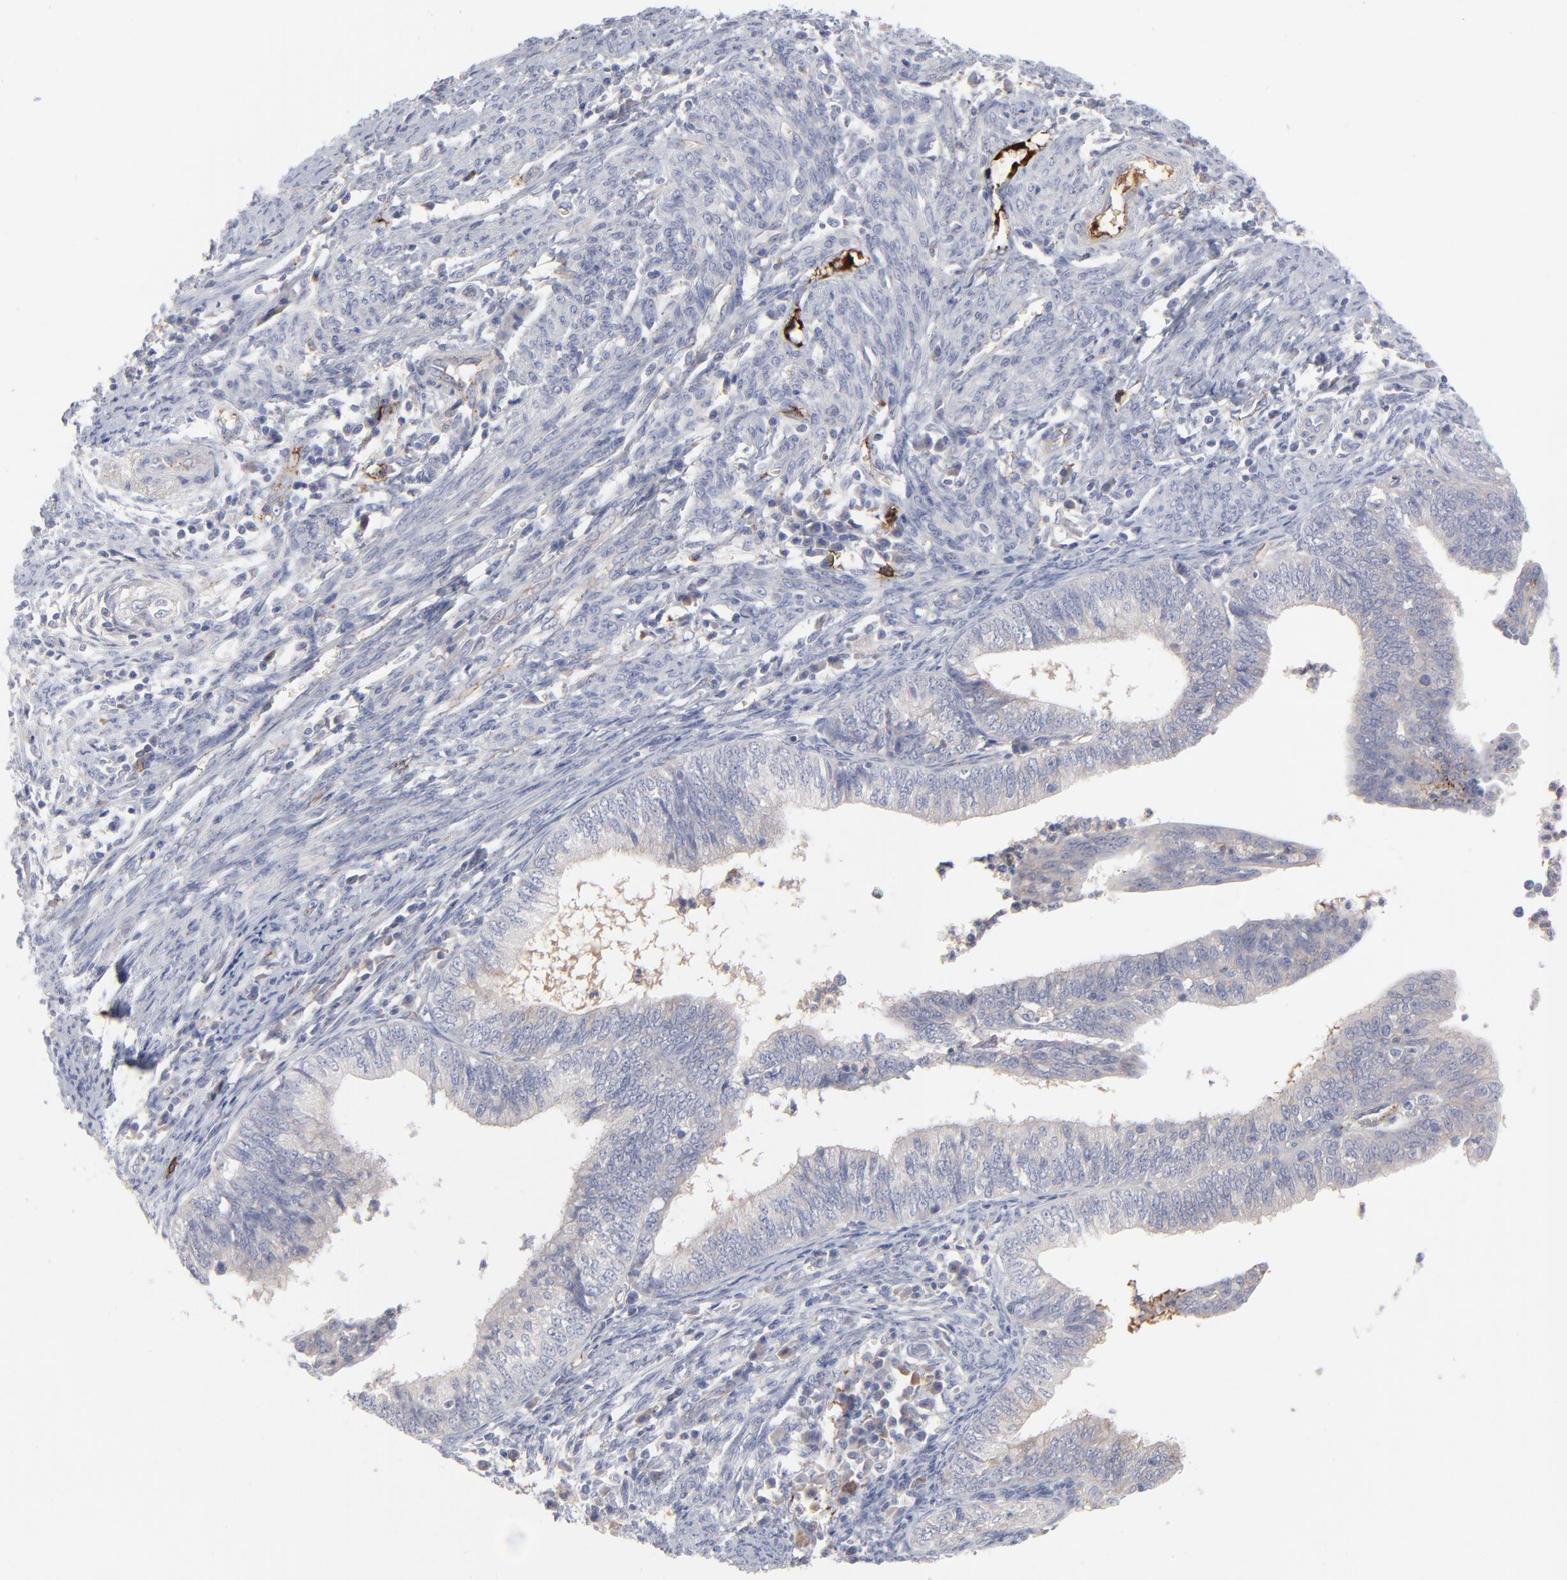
{"staining": {"intensity": "negative", "quantity": "none", "location": "none"}, "tissue": "endometrial cancer", "cell_type": "Tumor cells", "image_type": "cancer", "snomed": [{"axis": "morphology", "description": "Adenocarcinoma, NOS"}, {"axis": "topography", "description": "Endometrium"}], "caption": "High magnification brightfield microscopy of endometrial adenocarcinoma stained with DAB (3,3'-diaminobenzidine) (brown) and counterstained with hematoxylin (blue): tumor cells show no significant positivity. (Brightfield microscopy of DAB IHC at high magnification).", "gene": "CCR3", "patient": {"sex": "female", "age": 66}}